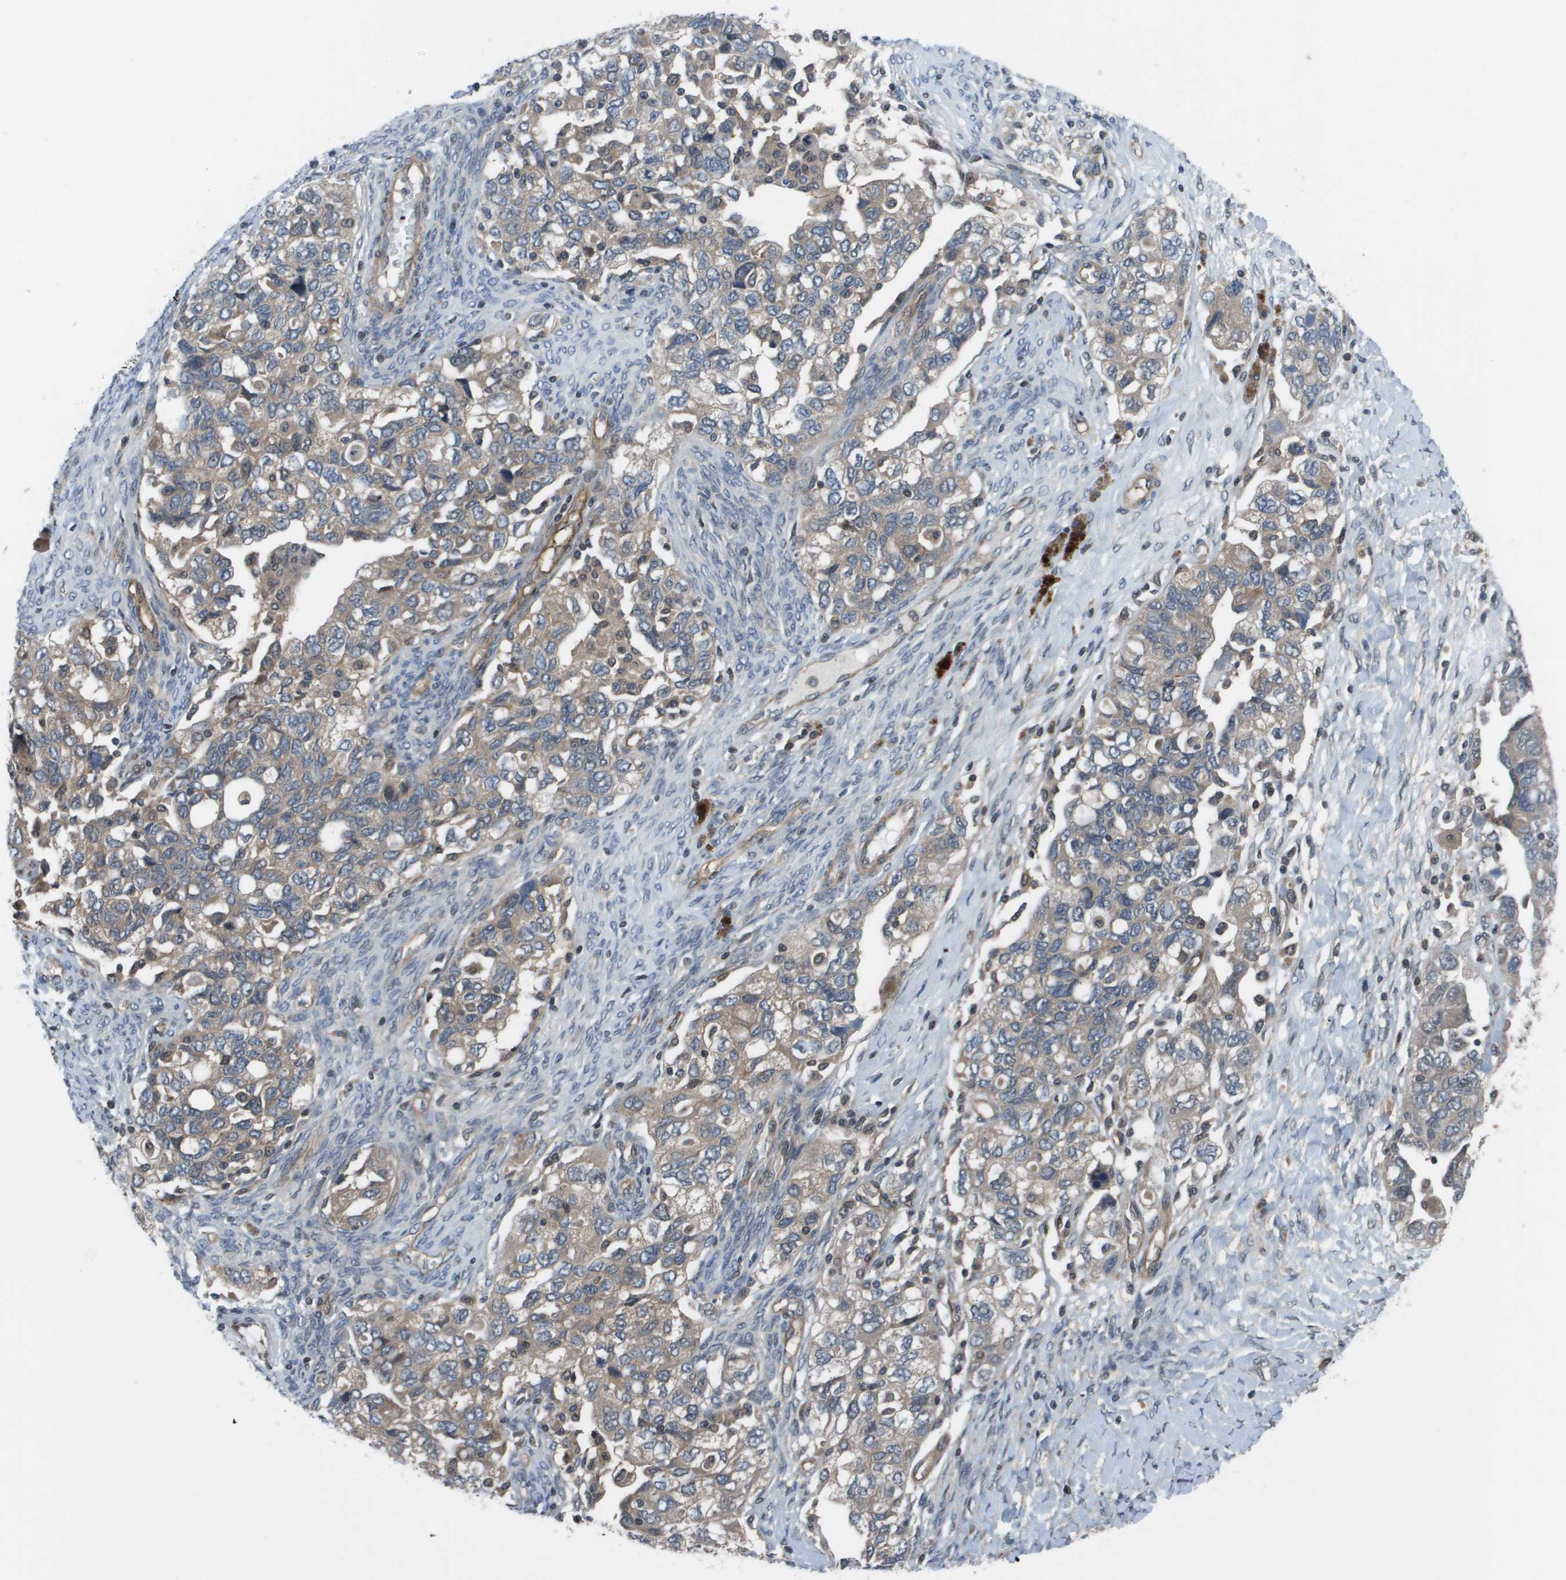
{"staining": {"intensity": "weak", "quantity": ">75%", "location": "cytoplasmic/membranous"}, "tissue": "ovarian cancer", "cell_type": "Tumor cells", "image_type": "cancer", "snomed": [{"axis": "morphology", "description": "Carcinoma, NOS"}, {"axis": "morphology", "description": "Cystadenocarcinoma, serous, NOS"}, {"axis": "topography", "description": "Ovary"}], "caption": "Immunohistochemistry (IHC) staining of ovarian carcinoma, which reveals low levels of weak cytoplasmic/membranous staining in approximately >75% of tumor cells indicating weak cytoplasmic/membranous protein expression. The staining was performed using DAB (brown) for protein detection and nuclei were counterstained in hematoxylin (blue).", "gene": "ENPP5", "patient": {"sex": "female", "age": 69}}